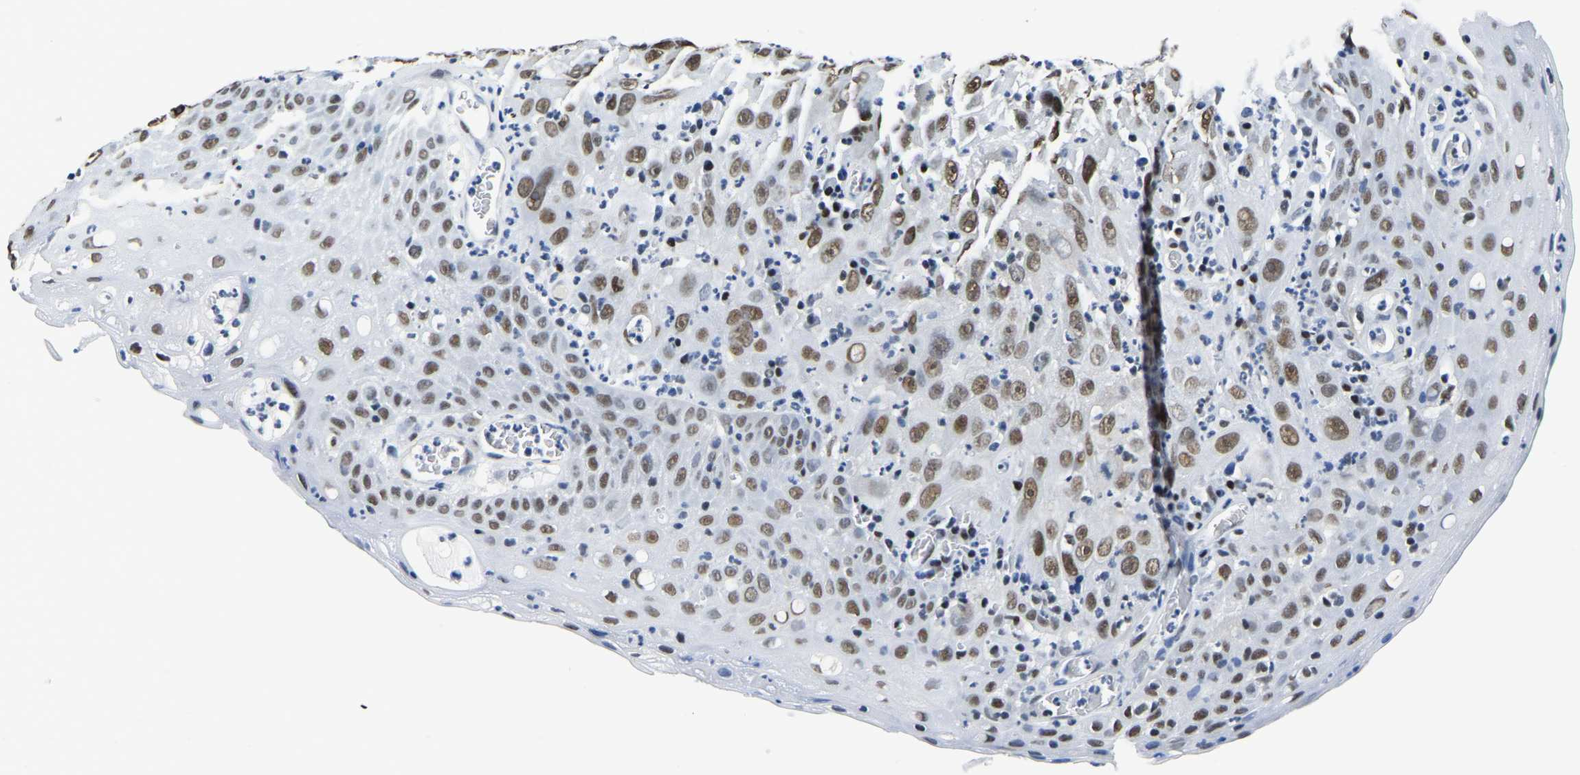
{"staining": {"intensity": "moderate", "quantity": ">75%", "location": "nuclear"}, "tissue": "cervical cancer", "cell_type": "Tumor cells", "image_type": "cancer", "snomed": [{"axis": "morphology", "description": "Squamous cell carcinoma, NOS"}, {"axis": "topography", "description": "Cervix"}], "caption": "This histopathology image exhibits IHC staining of human cervical cancer (squamous cell carcinoma), with medium moderate nuclear positivity in about >75% of tumor cells.", "gene": "UBA1", "patient": {"sex": "female", "age": 32}}